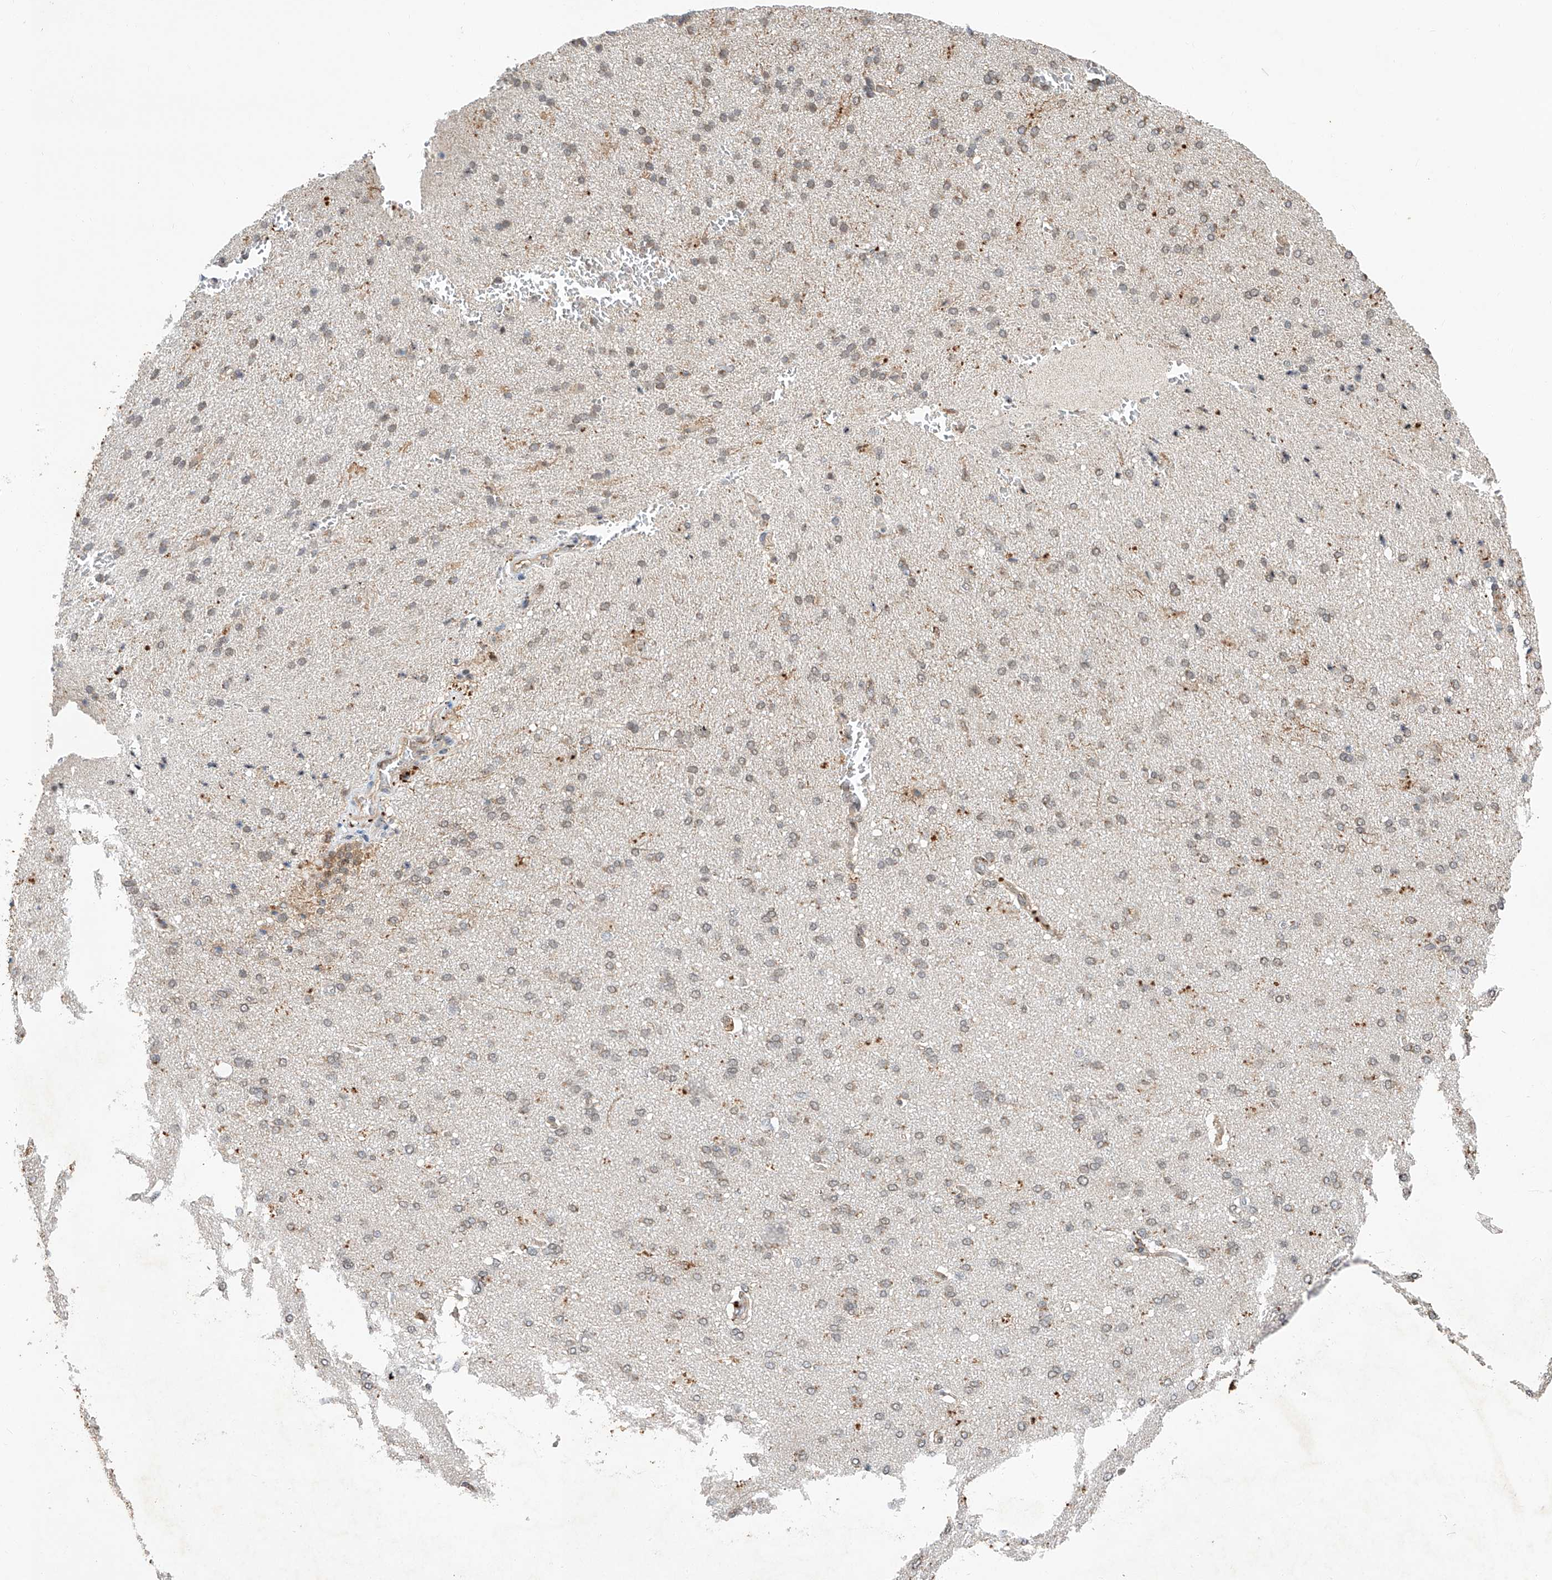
{"staining": {"intensity": "weak", "quantity": ">75%", "location": "cytoplasmic/membranous"}, "tissue": "cerebral cortex", "cell_type": "Endothelial cells", "image_type": "normal", "snomed": [{"axis": "morphology", "description": "Normal tissue, NOS"}, {"axis": "topography", "description": "Cerebral cortex"}], "caption": "This image reveals immunohistochemistry staining of normal cerebral cortex, with low weak cytoplasmic/membranous positivity in about >75% of endothelial cells.", "gene": "RILPL2", "patient": {"sex": "male", "age": 62}}